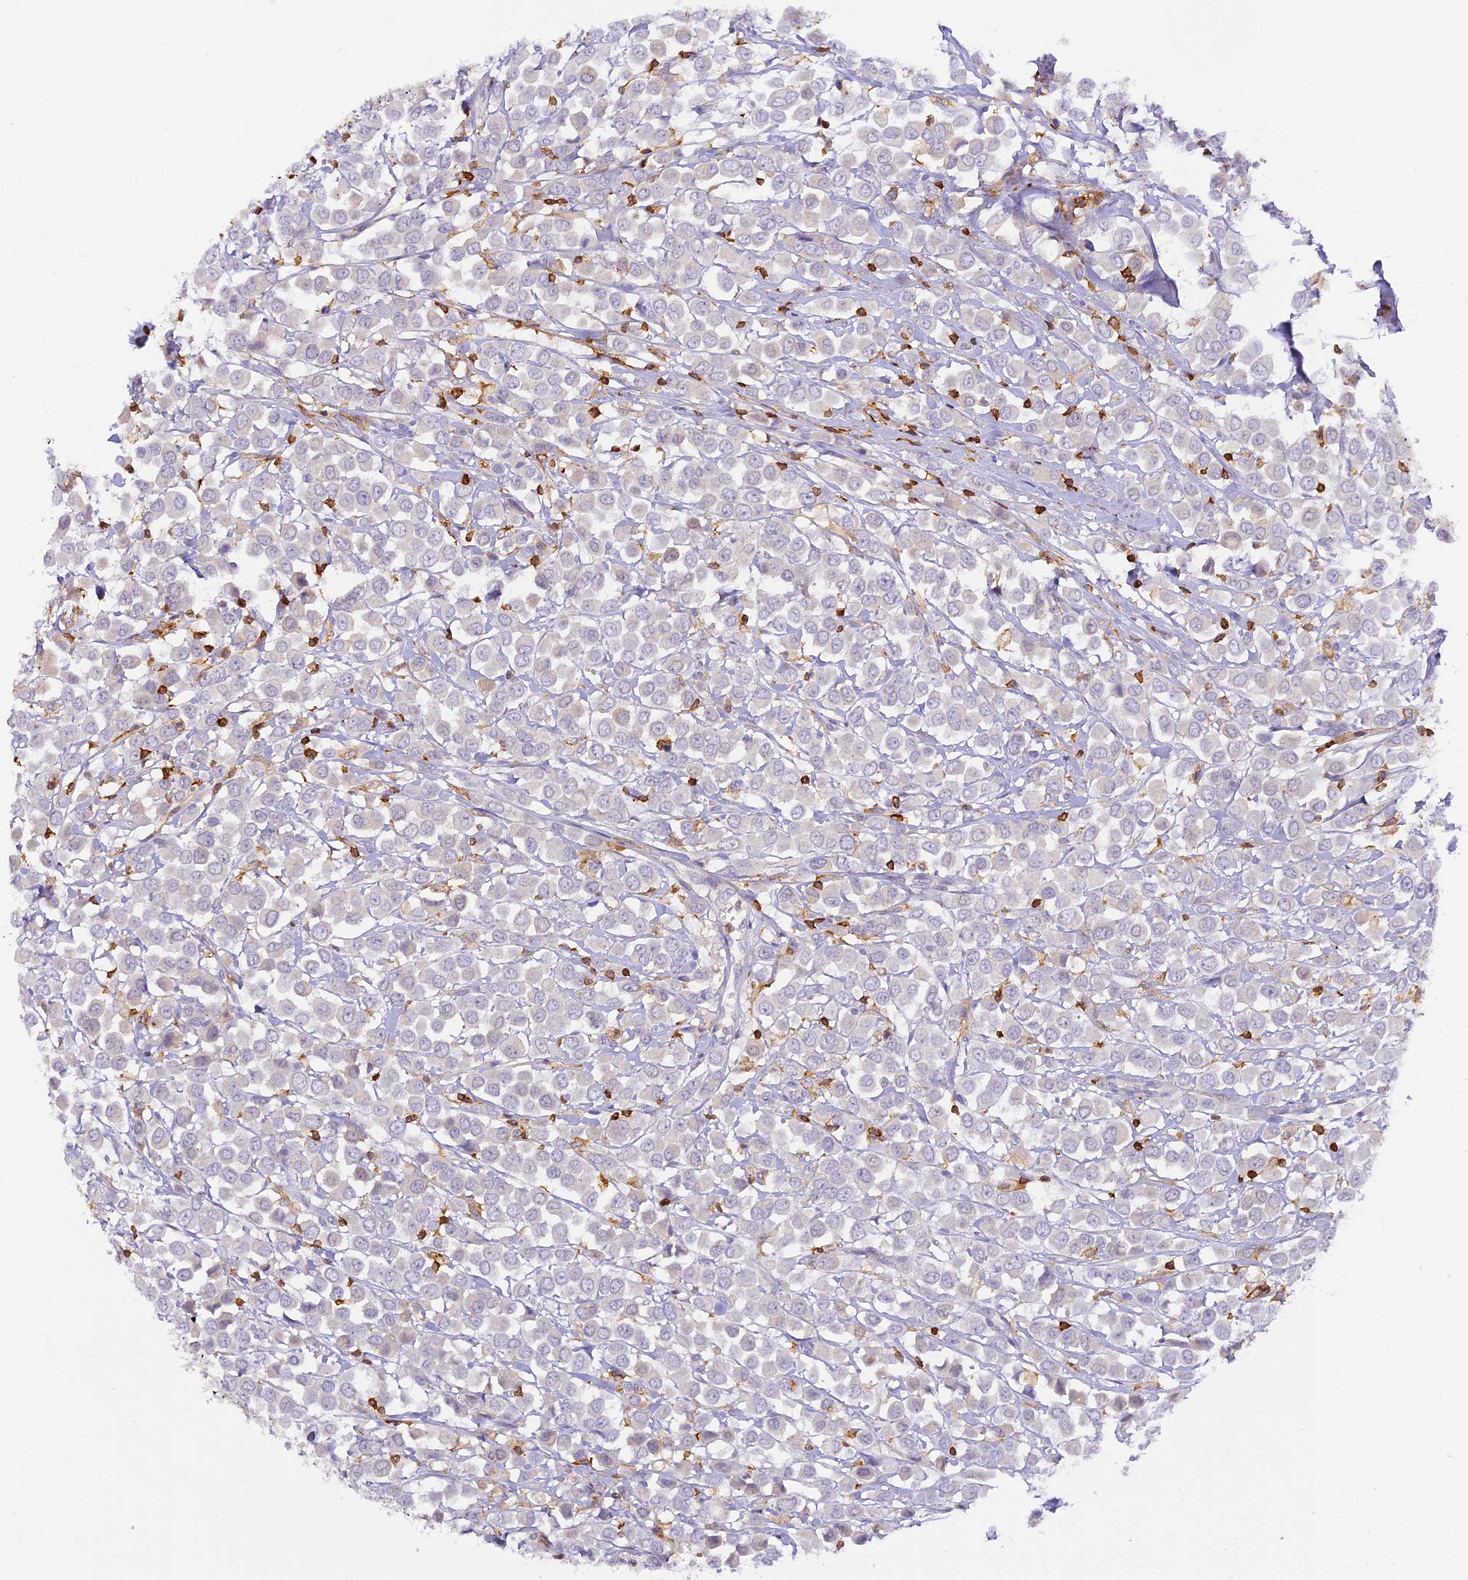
{"staining": {"intensity": "negative", "quantity": "none", "location": "none"}, "tissue": "breast cancer", "cell_type": "Tumor cells", "image_type": "cancer", "snomed": [{"axis": "morphology", "description": "Duct carcinoma"}, {"axis": "topography", "description": "Breast"}], "caption": "Histopathology image shows no protein expression in tumor cells of intraductal carcinoma (breast) tissue.", "gene": "FYB1", "patient": {"sex": "female", "age": 61}}